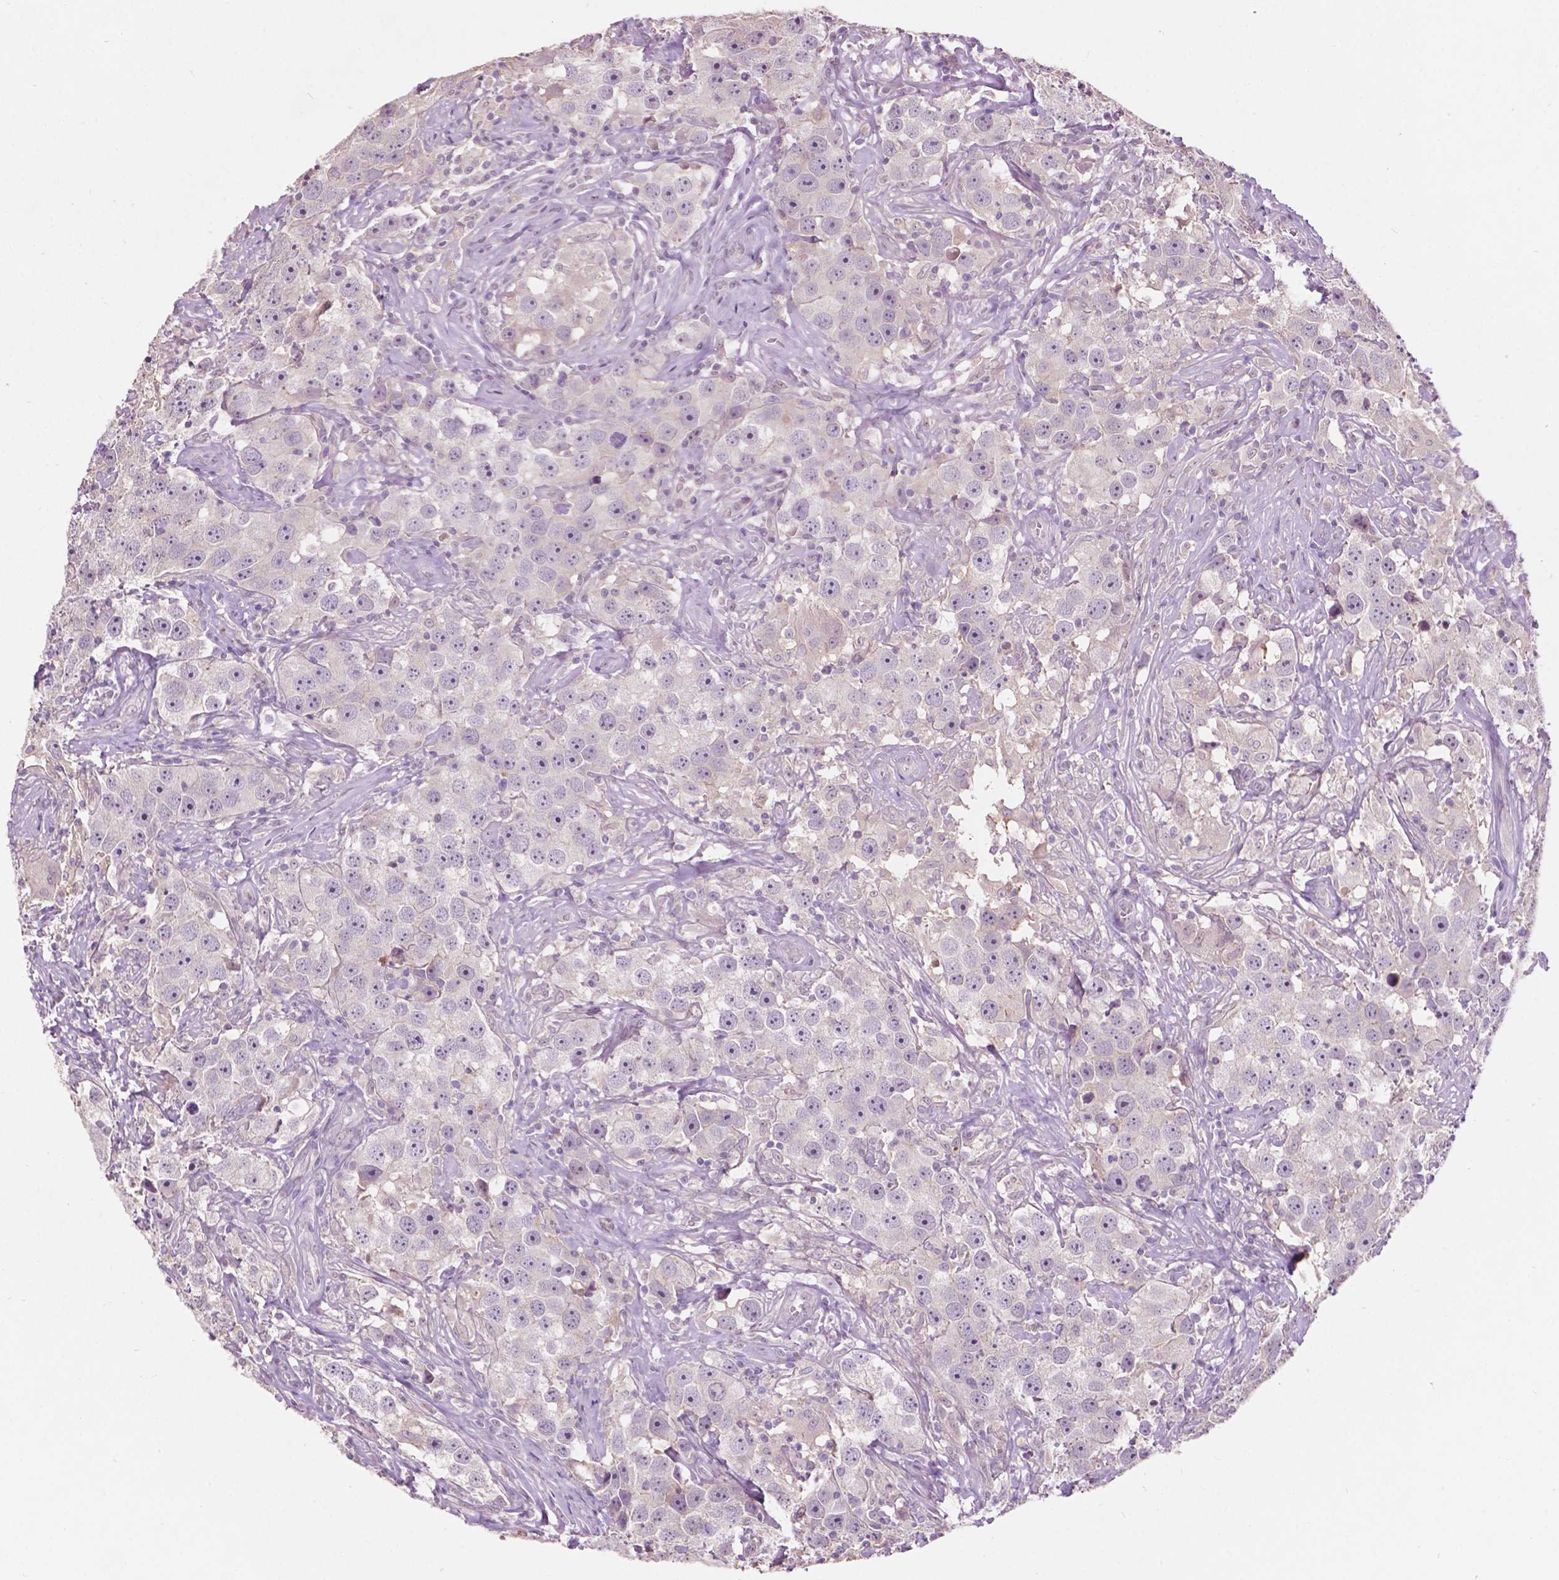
{"staining": {"intensity": "negative", "quantity": "none", "location": "none"}, "tissue": "testis cancer", "cell_type": "Tumor cells", "image_type": "cancer", "snomed": [{"axis": "morphology", "description": "Seminoma, NOS"}, {"axis": "topography", "description": "Testis"}], "caption": "IHC of human testis cancer displays no expression in tumor cells. Brightfield microscopy of immunohistochemistry stained with DAB (3,3'-diaminobenzidine) (brown) and hematoxylin (blue), captured at high magnification.", "gene": "TM6SF2", "patient": {"sex": "male", "age": 49}}